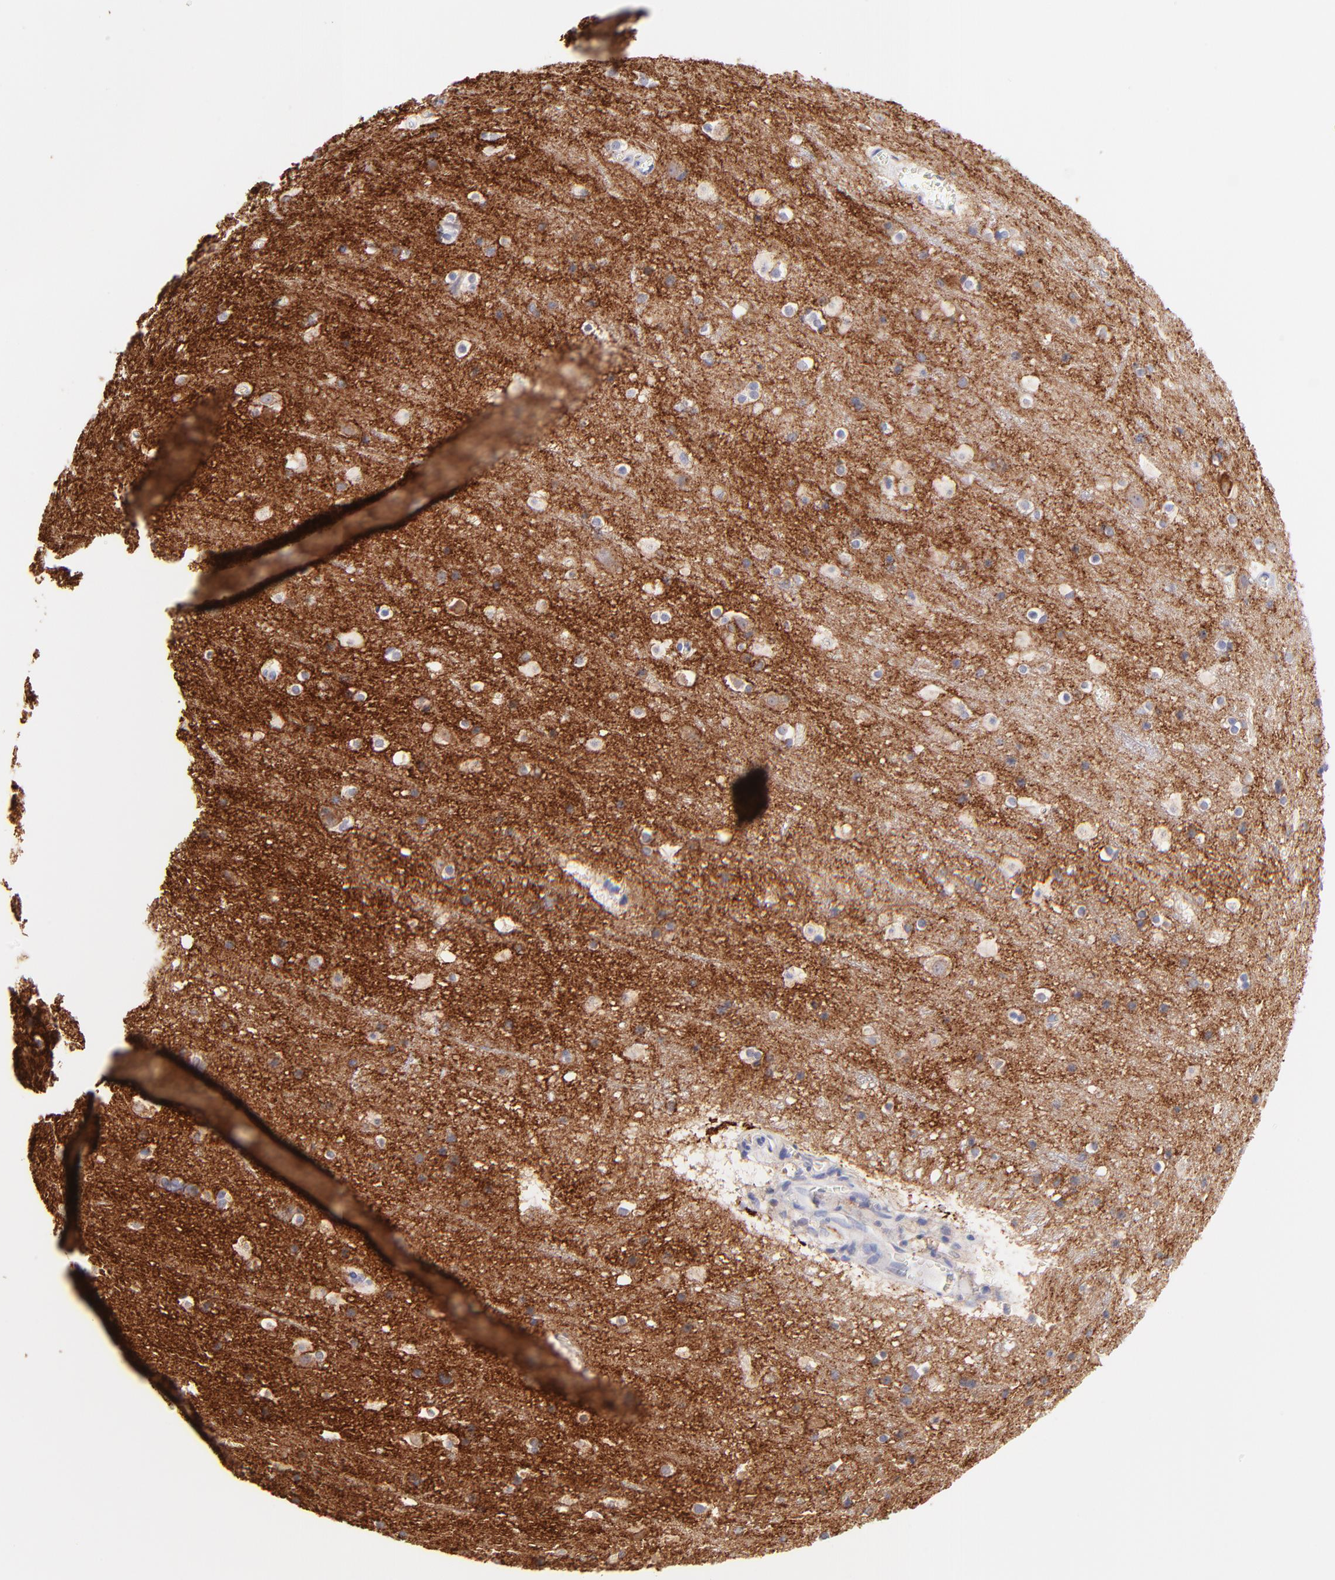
{"staining": {"intensity": "negative", "quantity": "none", "location": "none"}, "tissue": "cerebral cortex", "cell_type": "Endothelial cells", "image_type": "normal", "snomed": [{"axis": "morphology", "description": "Normal tissue, NOS"}, {"axis": "topography", "description": "Cerebral cortex"}], "caption": "High magnification brightfield microscopy of benign cerebral cortex stained with DAB (3,3'-diaminobenzidine) (brown) and counterstained with hematoxylin (blue): endothelial cells show no significant positivity. (Stains: DAB IHC with hematoxylin counter stain, Microscopy: brightfield microscopy at high magnification).", "gene": "RAB3A", "patient": {"sex": "male", "age": 45}}